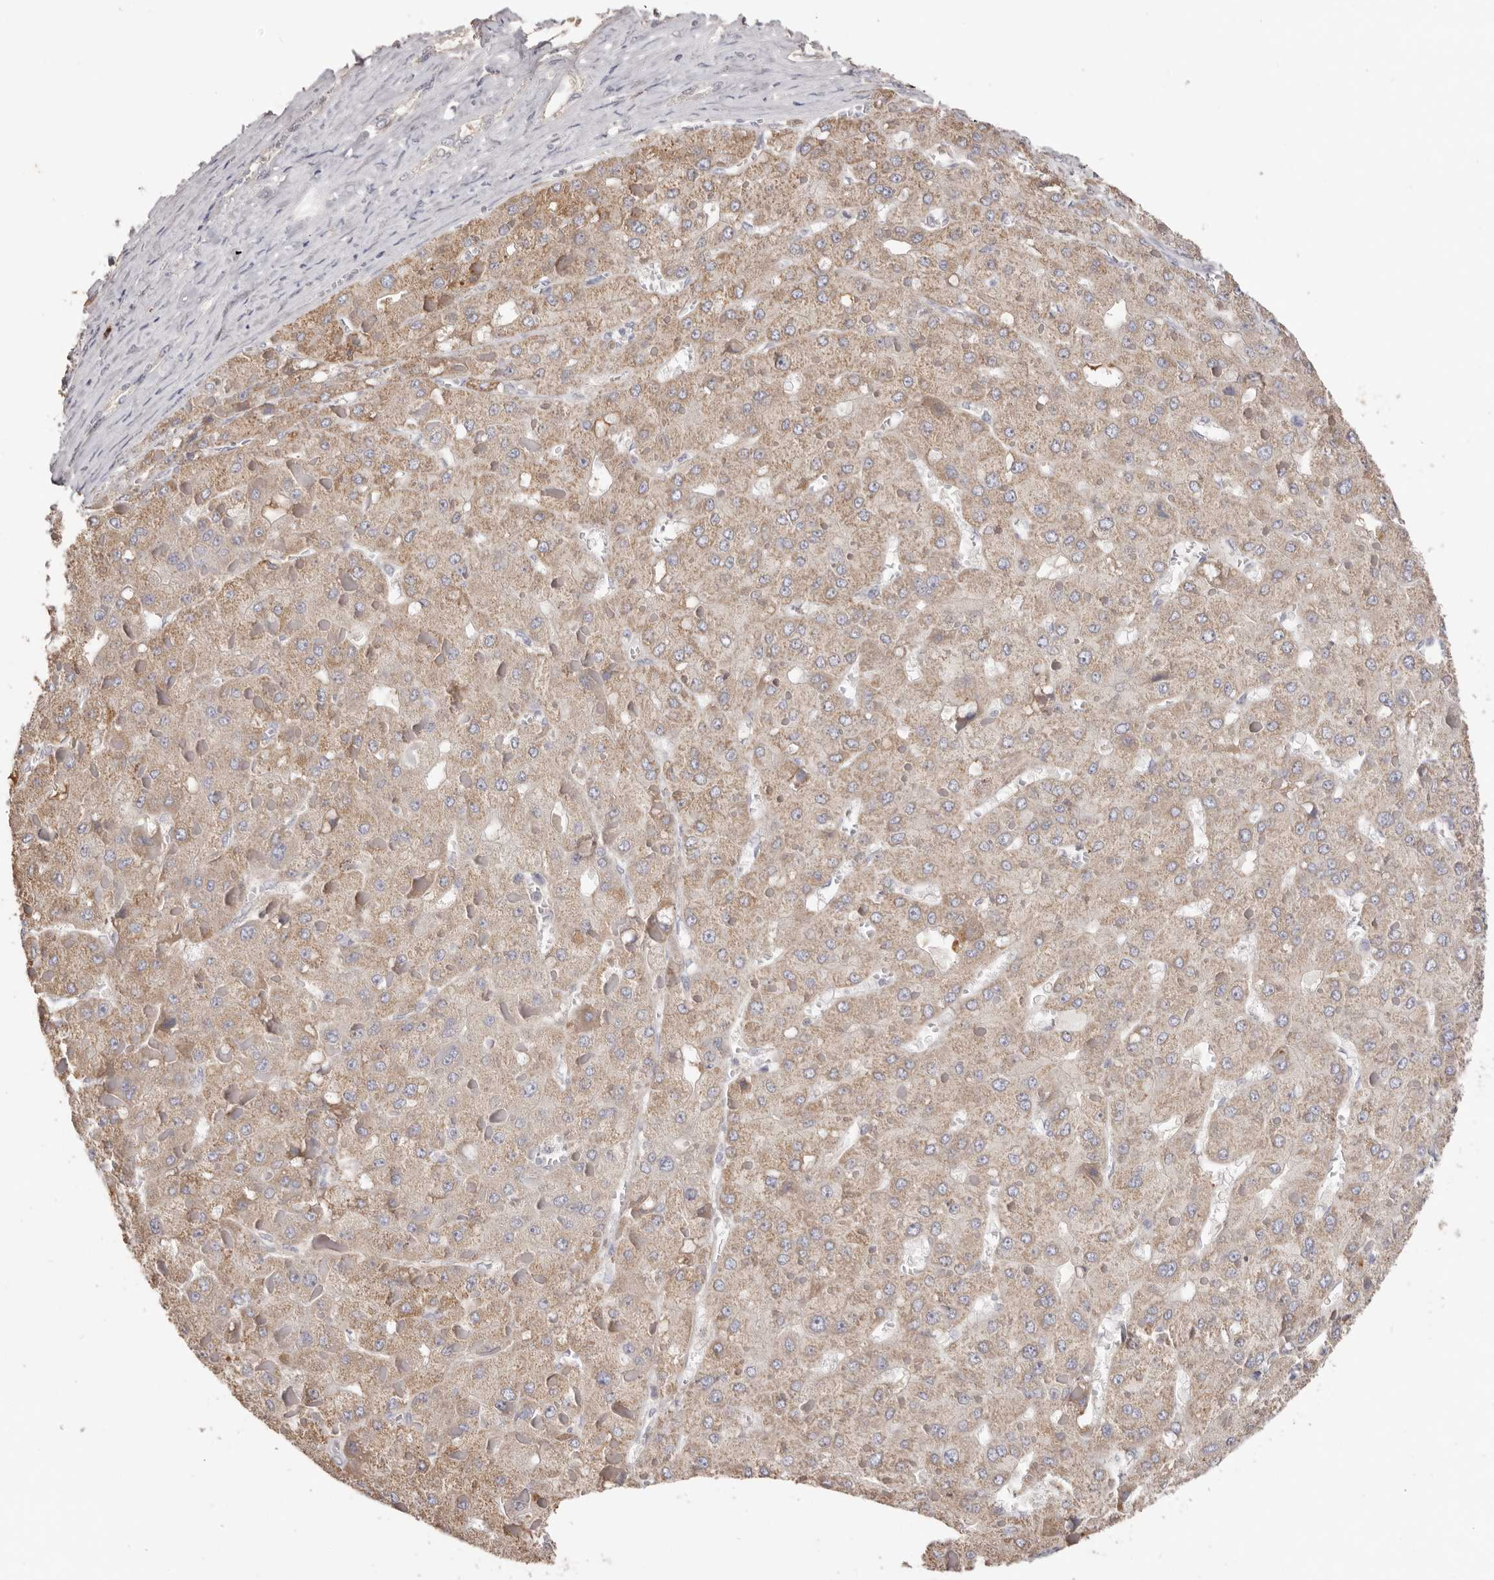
{"staining": {"intensity": "weak", "quantity": ">75%", "location": "cytoplasmic/membranous"}, "tissue": "liver cancer", "cell_type": "Tumor cells", "image_type": "cancer", "snomed": [{"axis": "morphology", "description": "Carcinoma, Hepatocellular, NOS"}, {"axis": "topography", "description": "Liver"}], "caption": "Immunohistochemical staining of human liver hepatocellular carcinoma demonstrates low levels of weak cytoplasmic/membranous staining in about >75% of tumor cells. Nuclei are stained in blue.", "gene": "HCAR2", "patient": {"sex": "female", "age": 73}}